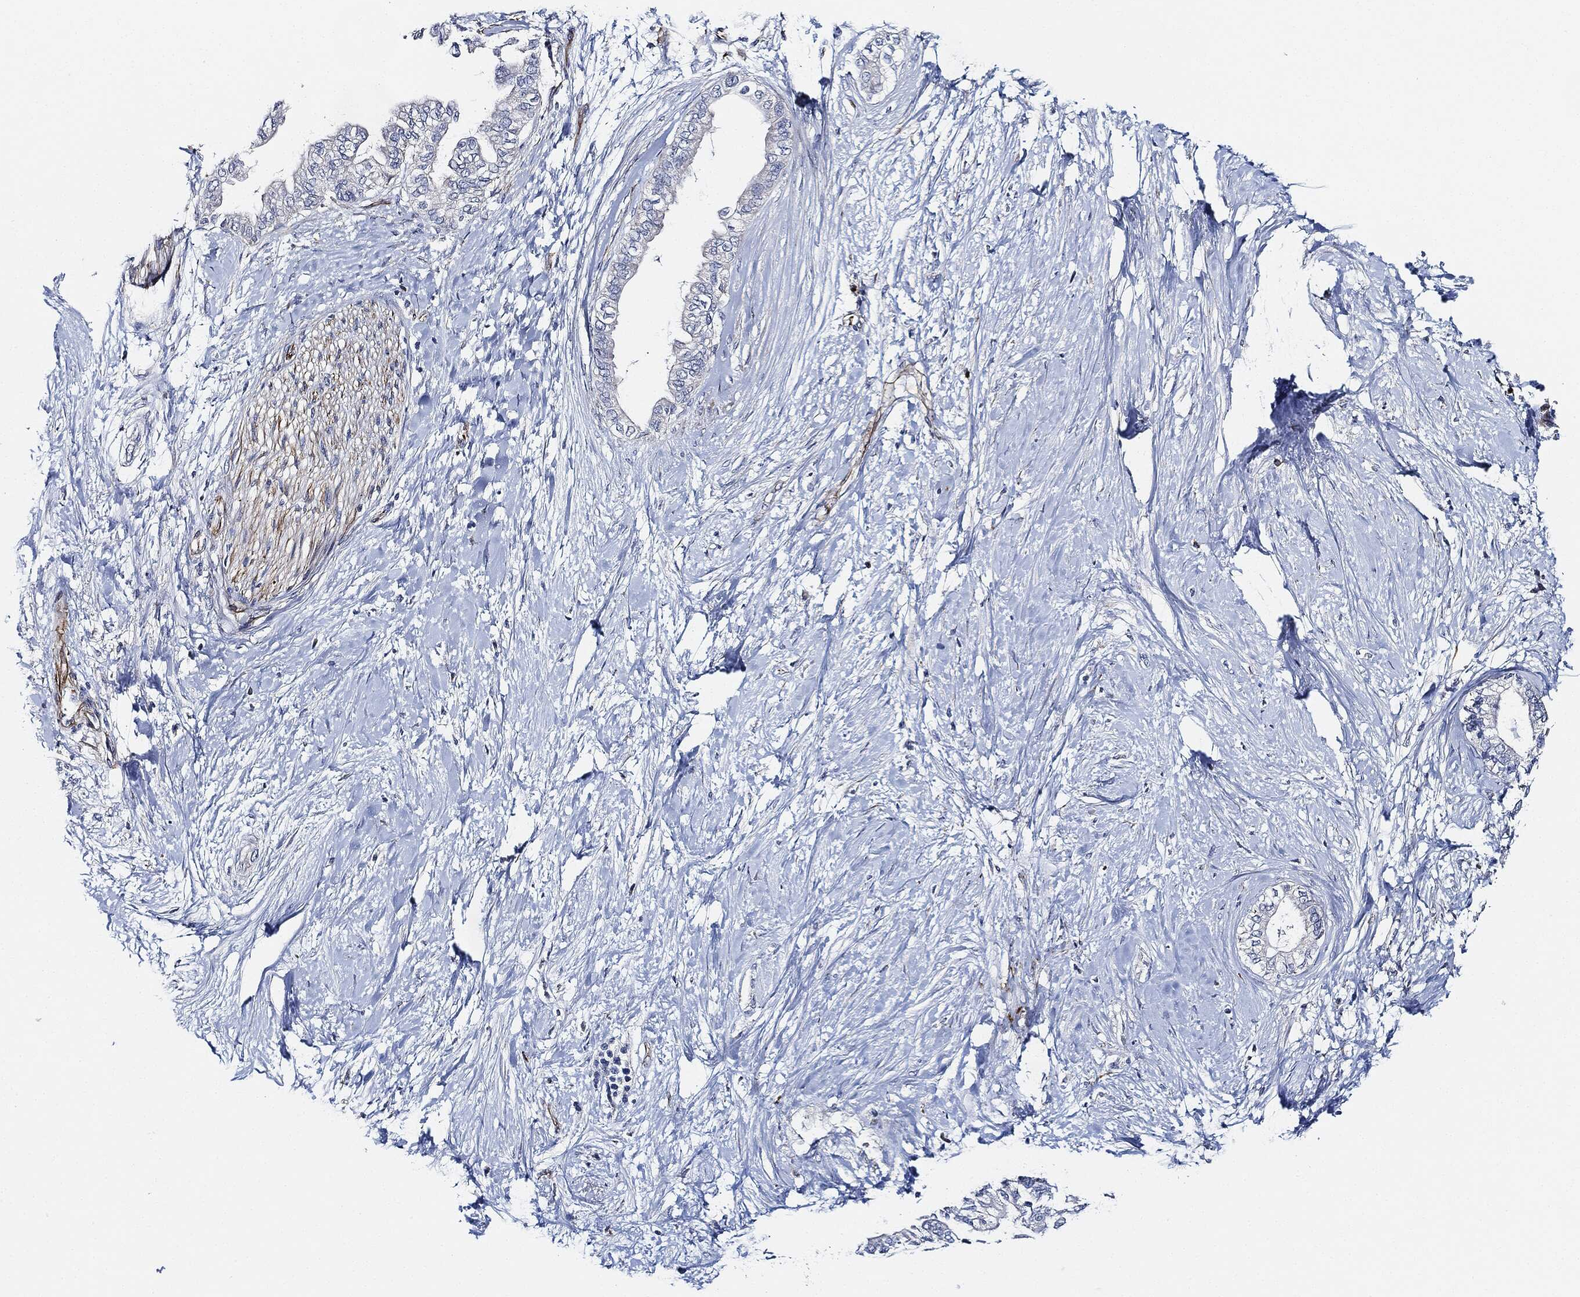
{"staining": {"intensity": "negative", "quantity": "none", "location": "none"}, "tissue": "pancreatic cancer", "cell_type": "Tumor cells", "image_type": "cancer", "snomed": [{"axis": "morphology", "description": "Normal tissue, NOS"}, {"axis": "morphology", "description": "Adenocarcinoma, NOS"}, {"axis": "topography", "description": "Pancreas"}, {"axis": "topography", "description": "Duodenum"}], "caption": "A high-resolution image shows immunohistochemistry staining of pancreatic cancer (adenocarcinoma), which reveals no significant positivity in tumor cells.", "gene": "THSD1", "patient": {"sex": "female", "age": 60}}